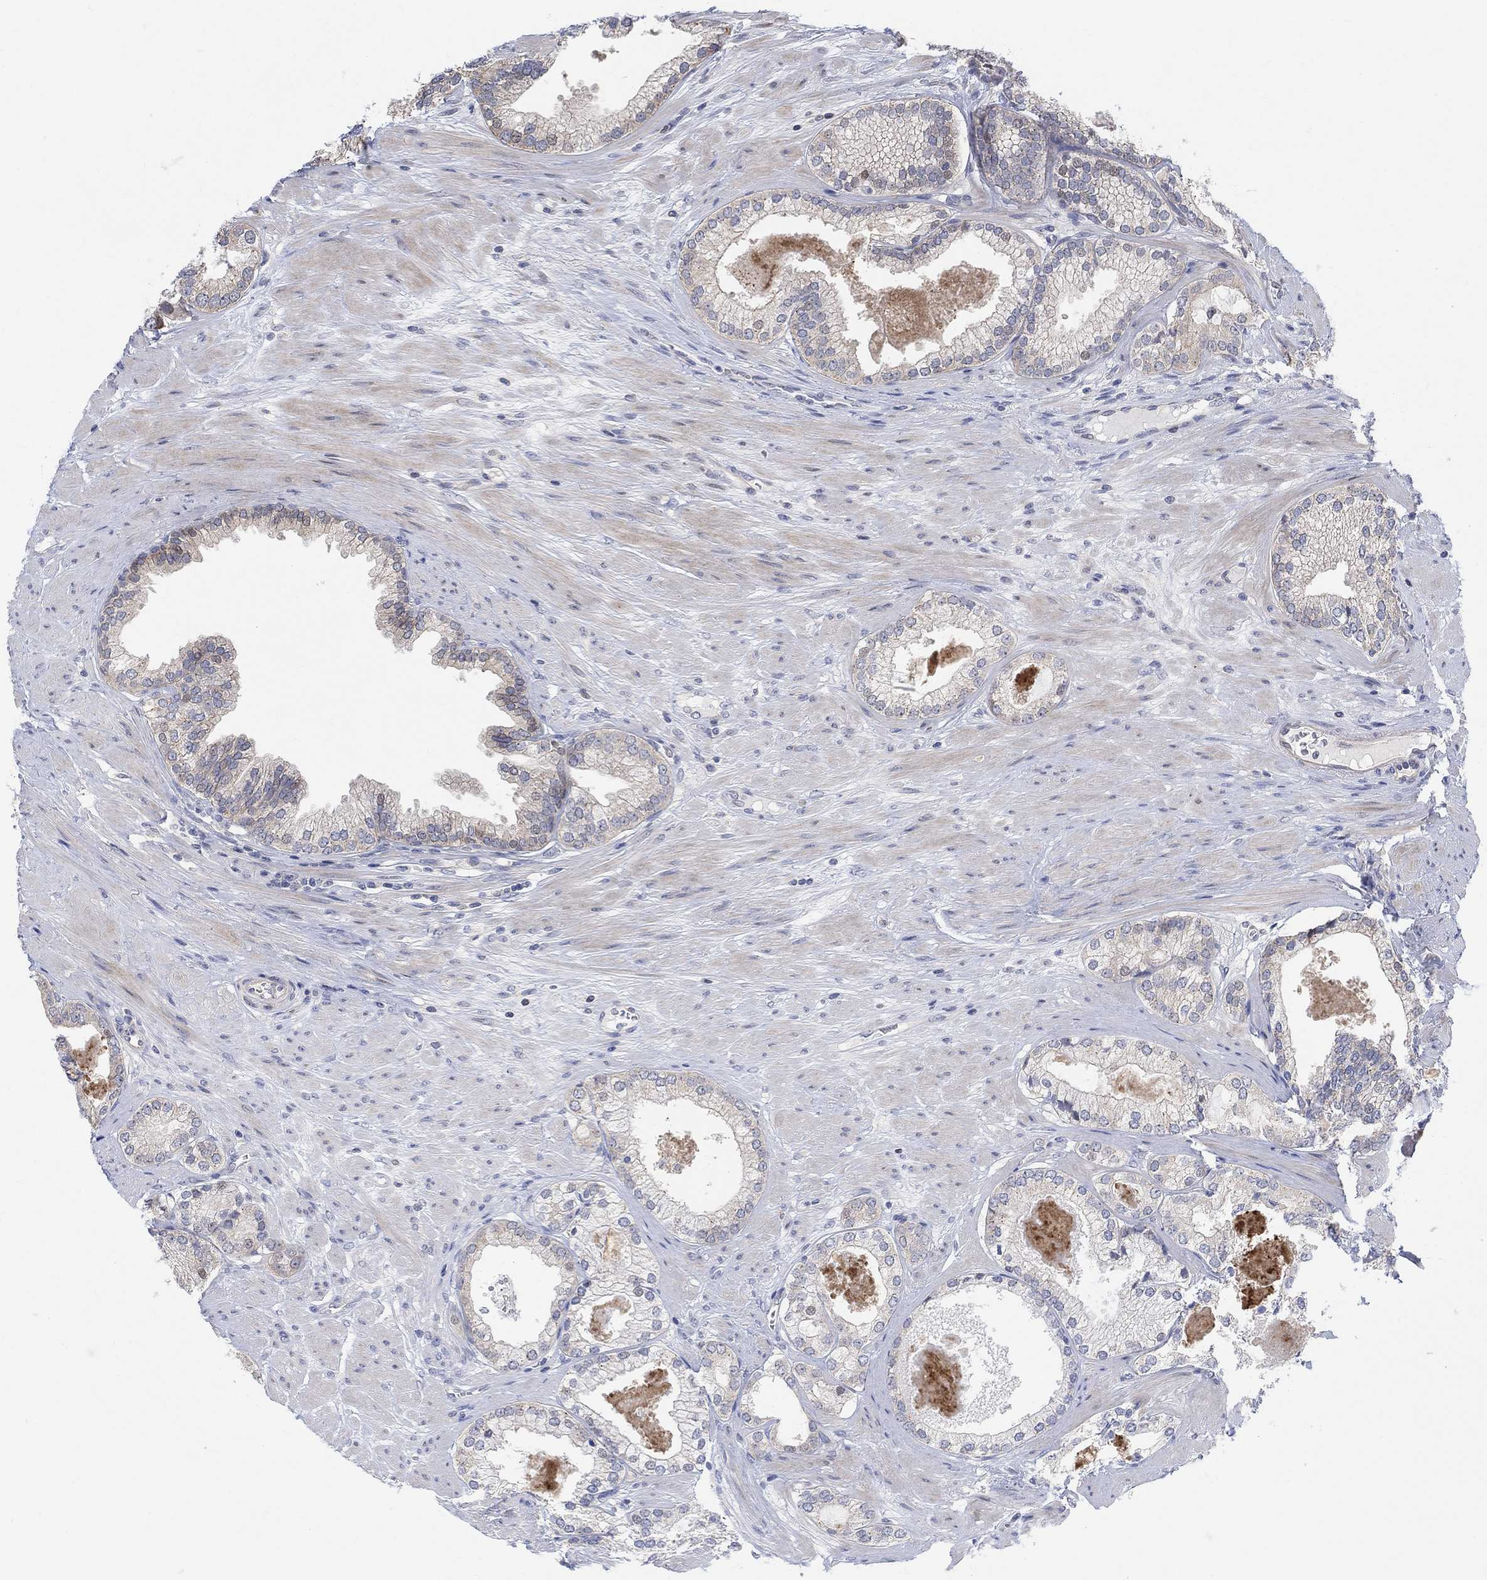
{"staining": {"intensity": "negative", "quantity": "none", "location": "none"}, "tissue": "prostate cancer", "cell_type": "Tumor cells", "image_type": "cancer", "snomed": [{"axis": "morphology", "description": "Adenocarcinoma, High grade"}, {"axis": "topography", "description": "Prostate and seminal vesicle, NOS"}], "caption": "Adenocarcinoma (high-grade) (prostate) was stained to show a protein in brown. There is no significant positivity in tumor cells. (Immunohistochemistry (ihc), brightfield microscopy, high magnification).", "gene": "CNTF", "patient": {"sex": "male", "age": 62}}